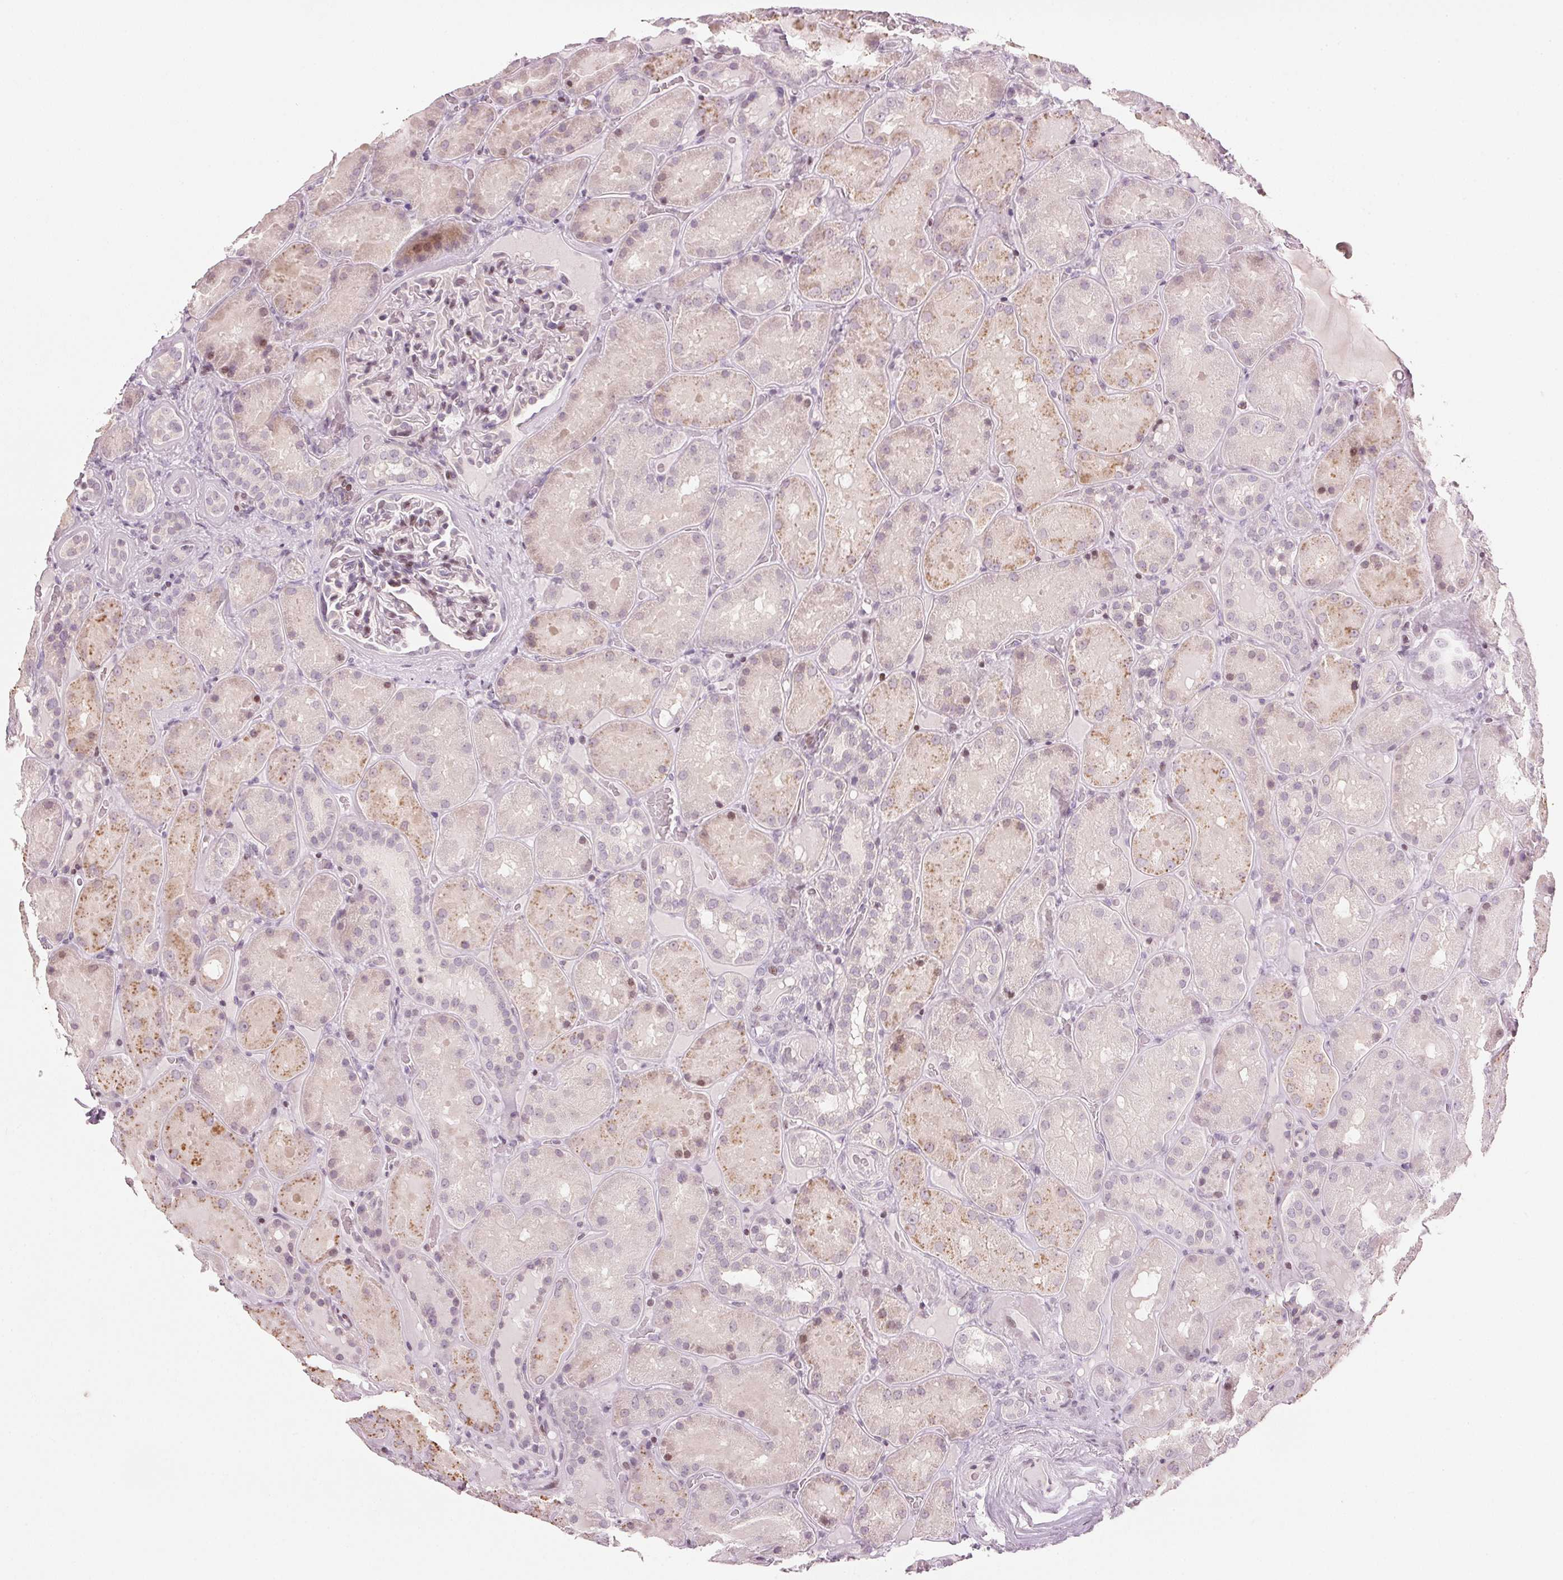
{"staining": {"intensity": "weak", "quantity": "<25%", "location": "cytoplasmic/membranous"}, "tissue": "kidney", "cell_type": "Cells in glomeruli", "image_type": "normal", "snomed": [{"axis": "morphology", "description": "Normal tissue, NOS"}, {"axis": "topography", "description": "Kidney"}], "caption": "This is an immunohistochemistry (IHC) image of unremarkable human kidney. There is no positivity in cells in glomeruli.", "gene": "SFRP4", "patient": {"sex": "male", "age": 73}}